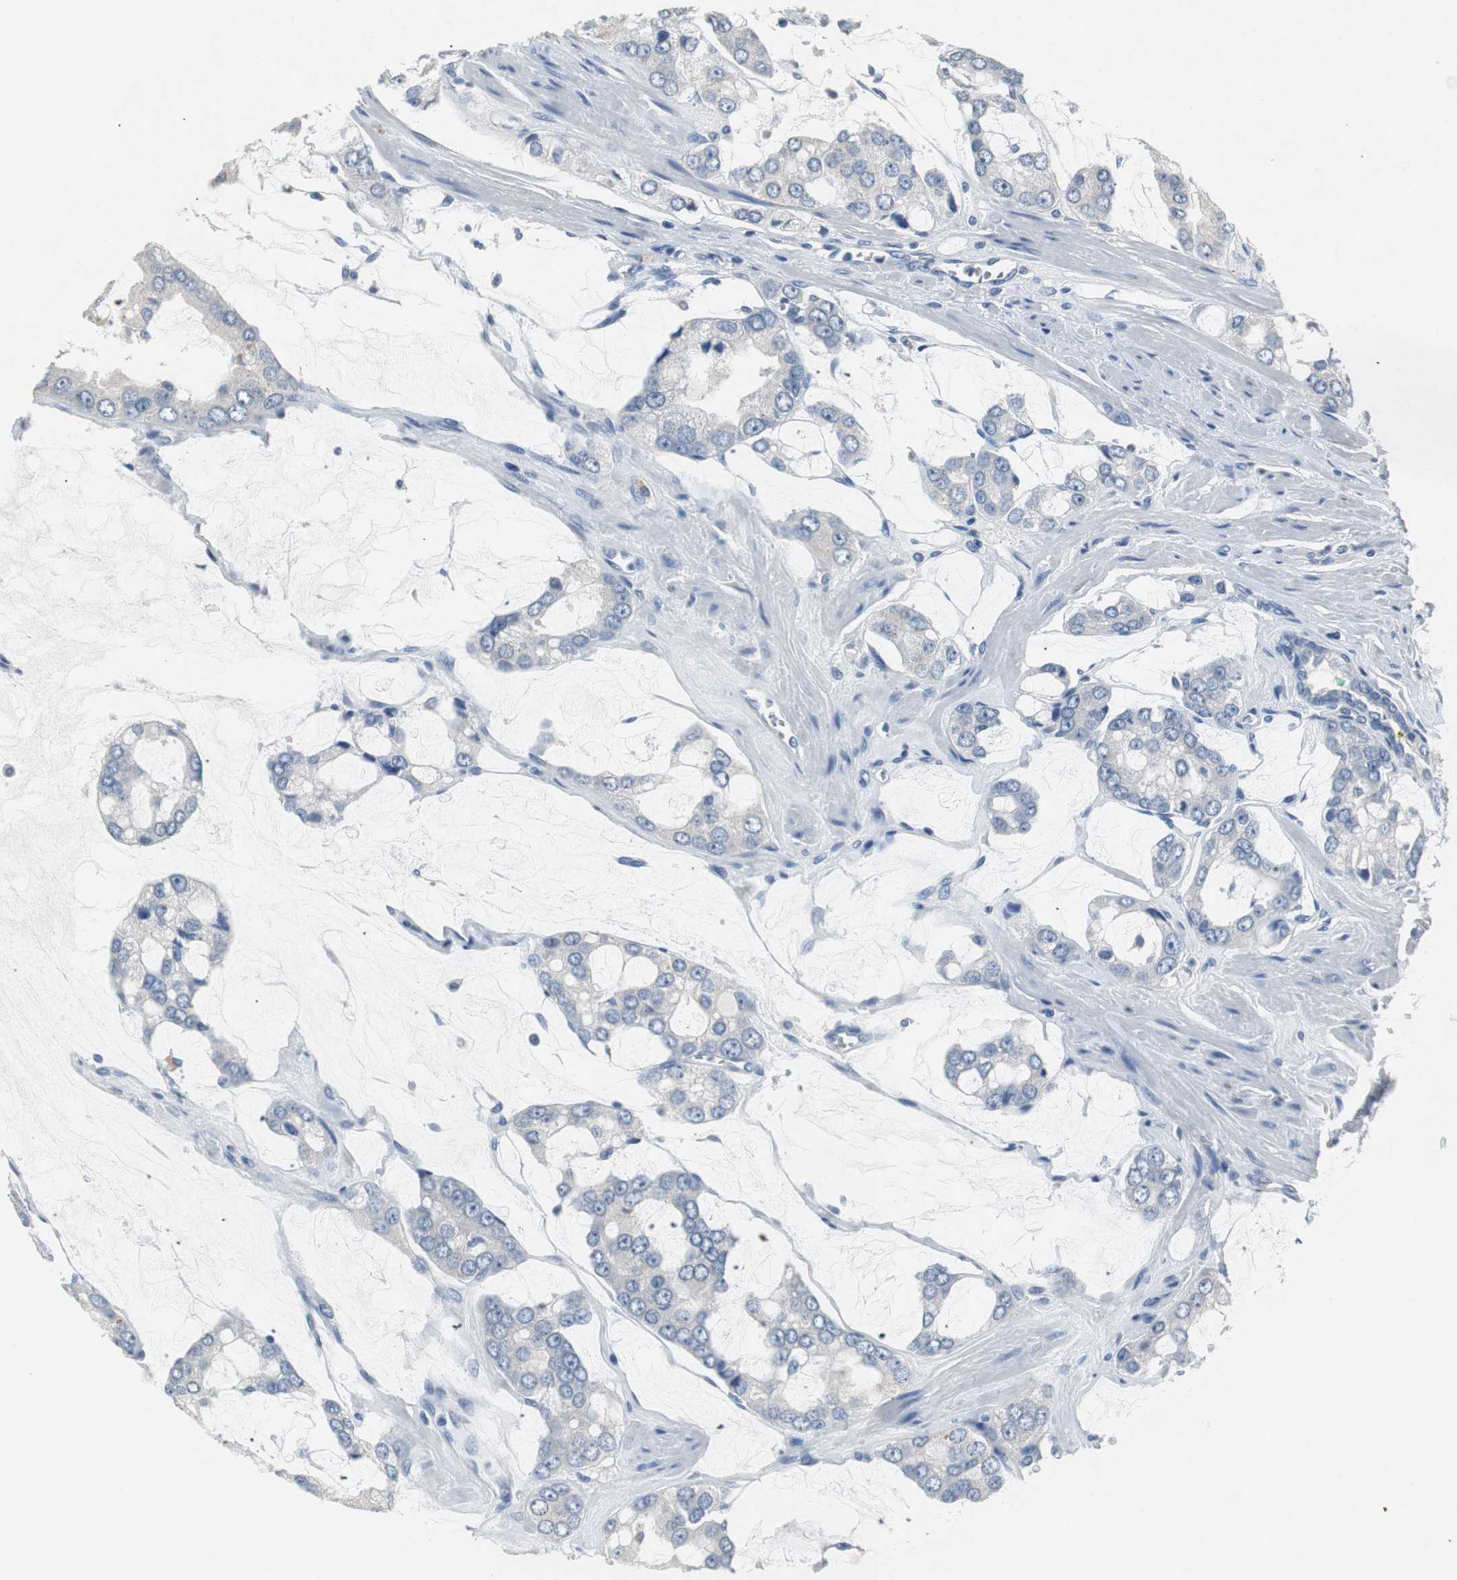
{"staining": {"intensity": "negative", "quantity": "none", "location": "none"}, "tissue": "prostate cancer", "cell_type": "Tumor cells", "image_type": "cancer", "snomed": [{"axis": "morphology", "description": "Adenocarcinoma, High grade"}, {"axis": "topography", "description": "Prostate"}], "caption": "DAB (3,3'-diaminobenzidine) immunohistochemical staining of prostate cancer reveals no significant staining in tumor cells.", "gene": "LRP2", "patient": {"sex": "male", "age": 67}}